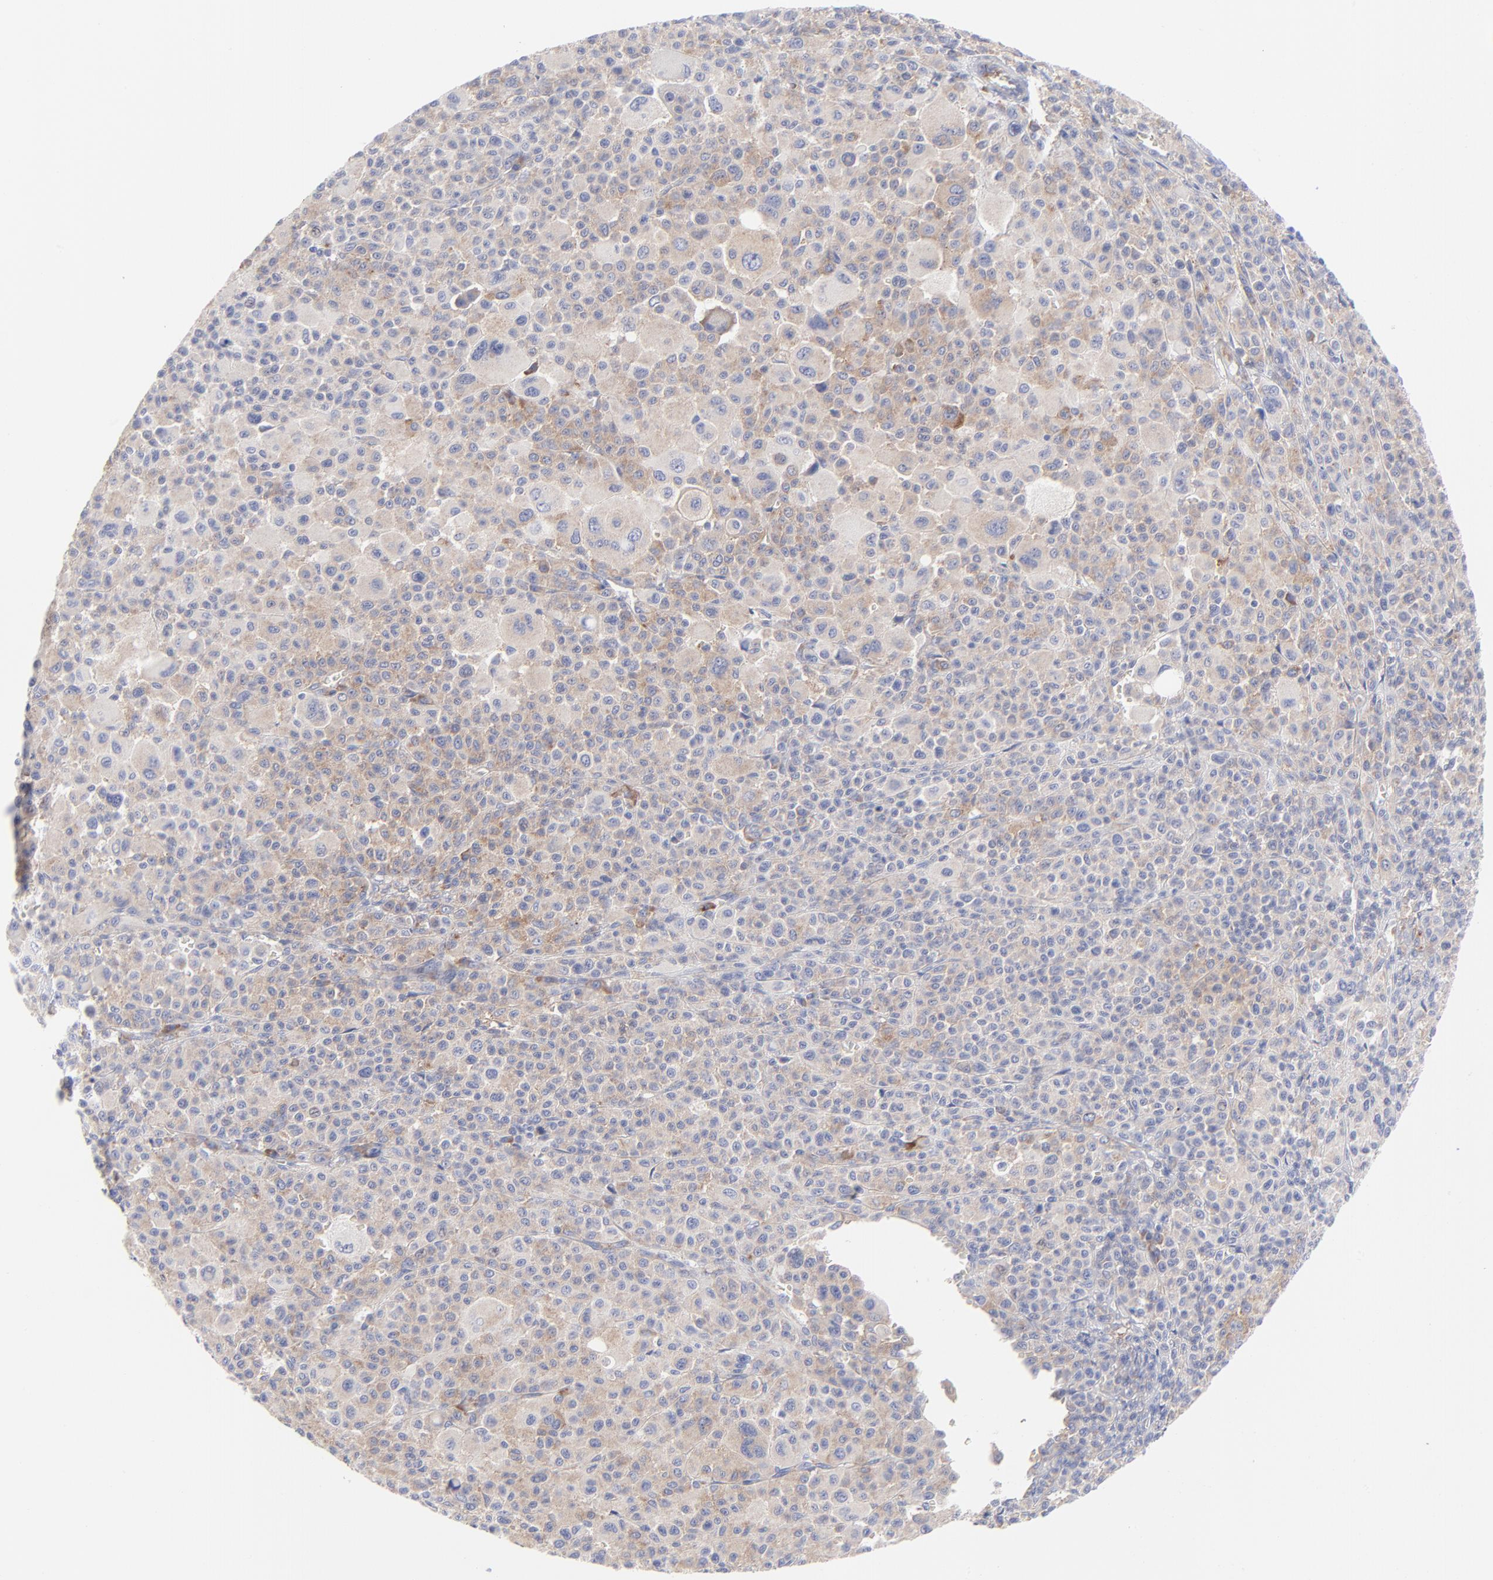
{"staining": {"intensity": "moderate", "quantity": ">75%", "location": "cytoplasmic/membranous"}, "tissue": "melanoma", "cell_type": "Tumor cells", "image_type": "cancer", "snomed": [{"axis": "morphology", "description": "Malignant melanoma, Metastatic site"}, {"axis": "topography", "description": "Skin"}], "caption": "This image exhibits melanoma stained with immunohistochemistry (IHC) to label a protein in brown. The cytoplasmic/membranous of tumor cells show moderate positivity for the protein. Nuclei are counter-stained blue.", "gene": "EIF2AK2", "patient": {"sex": "female", "age": 74}}